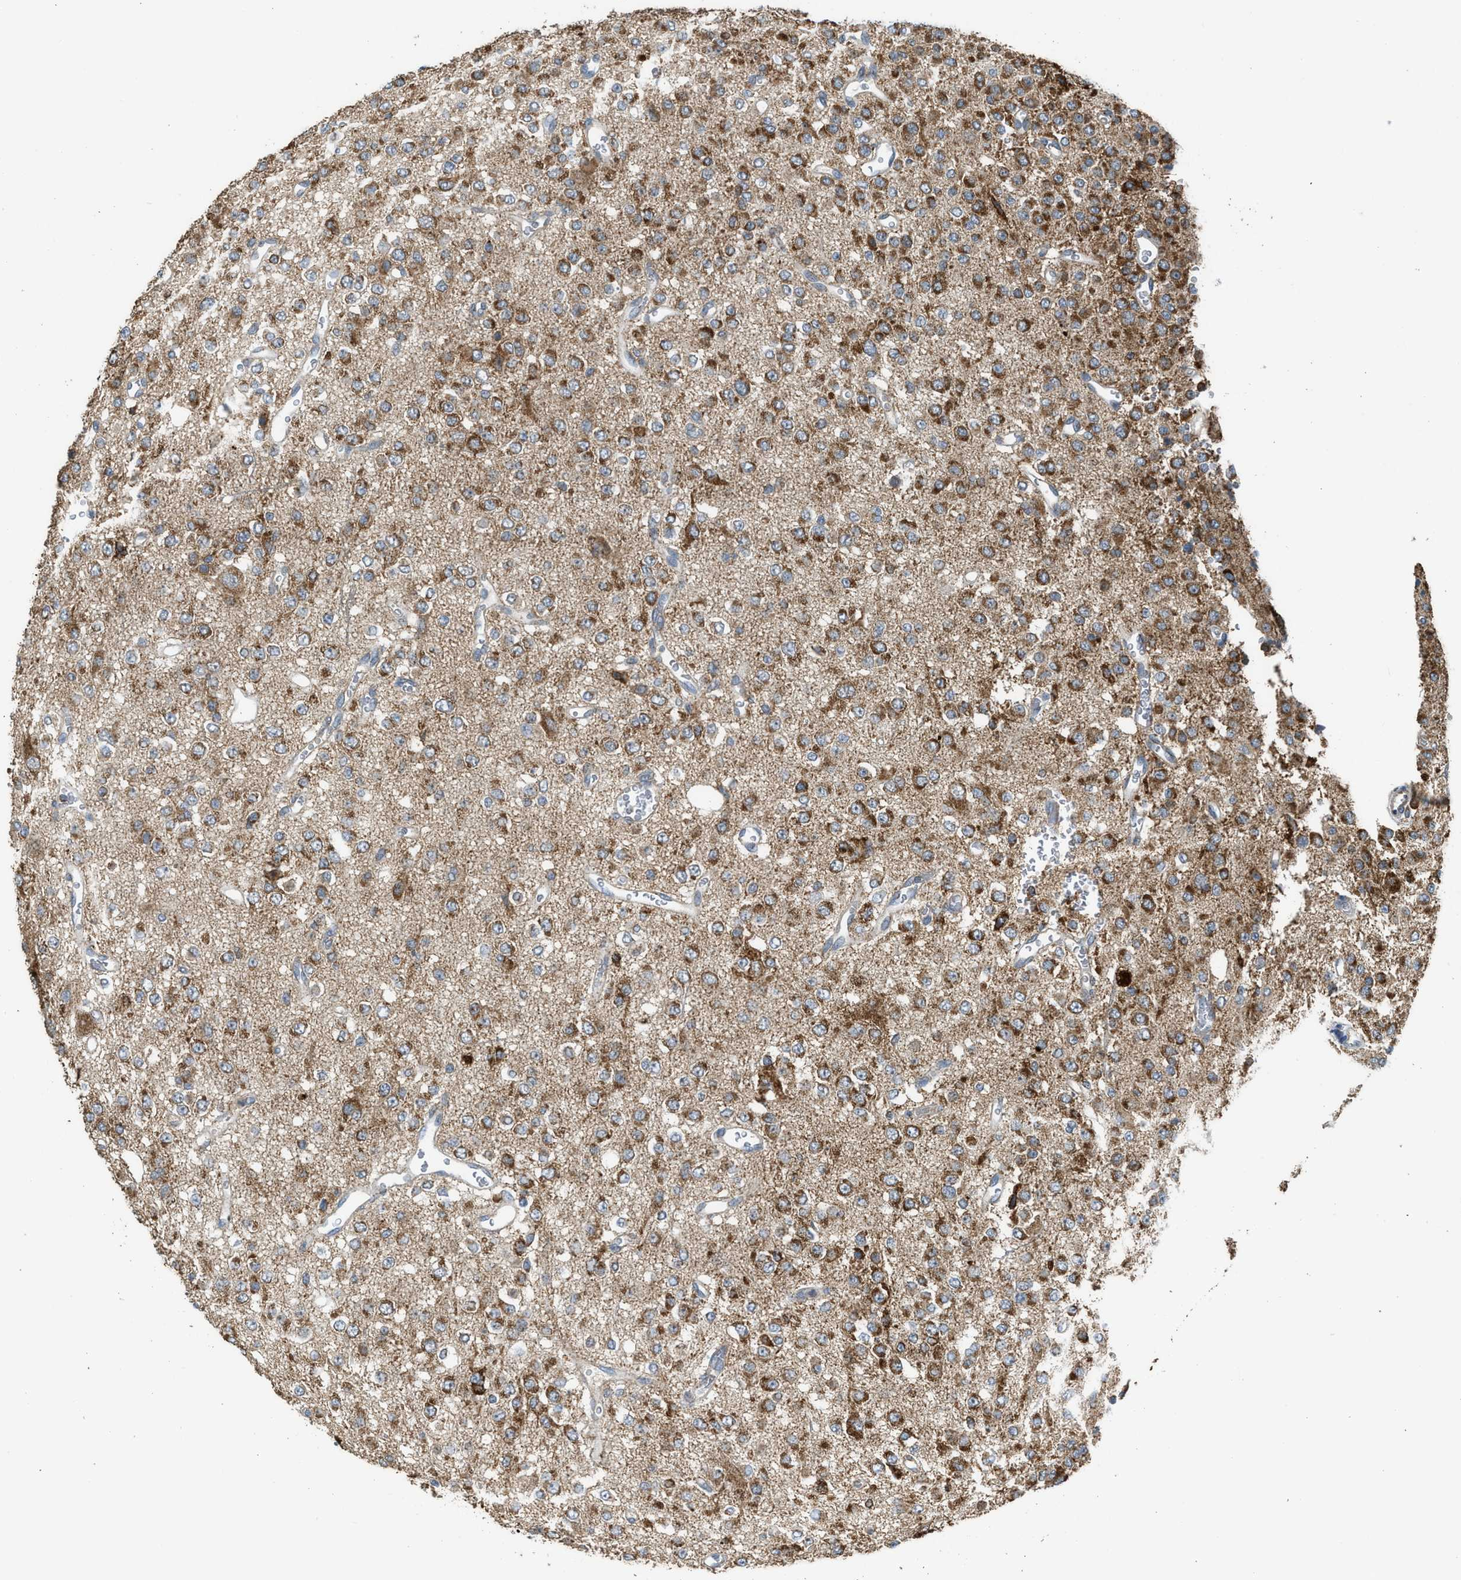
{"staining": {"intensity": "strong", "quantity": ">75%", "location": "cytoplasmic/membranous"}, "tissue": "glioma", "cell_type": "Tumor cells", "image_type": "cancer", "snomed": [{"axis": "morphology", "description": "Glioma, malignant, Low grade"}, {"axis": "topography", "description": "Brain"}], "caption": "A high amount of strong cytoplasmic/membranous staining is identified in approximately >75% of tumor cells in malignant low-grade glioma tissue.", "gene": "STARD3", "patient": {"sex": "male", "age": 38}}